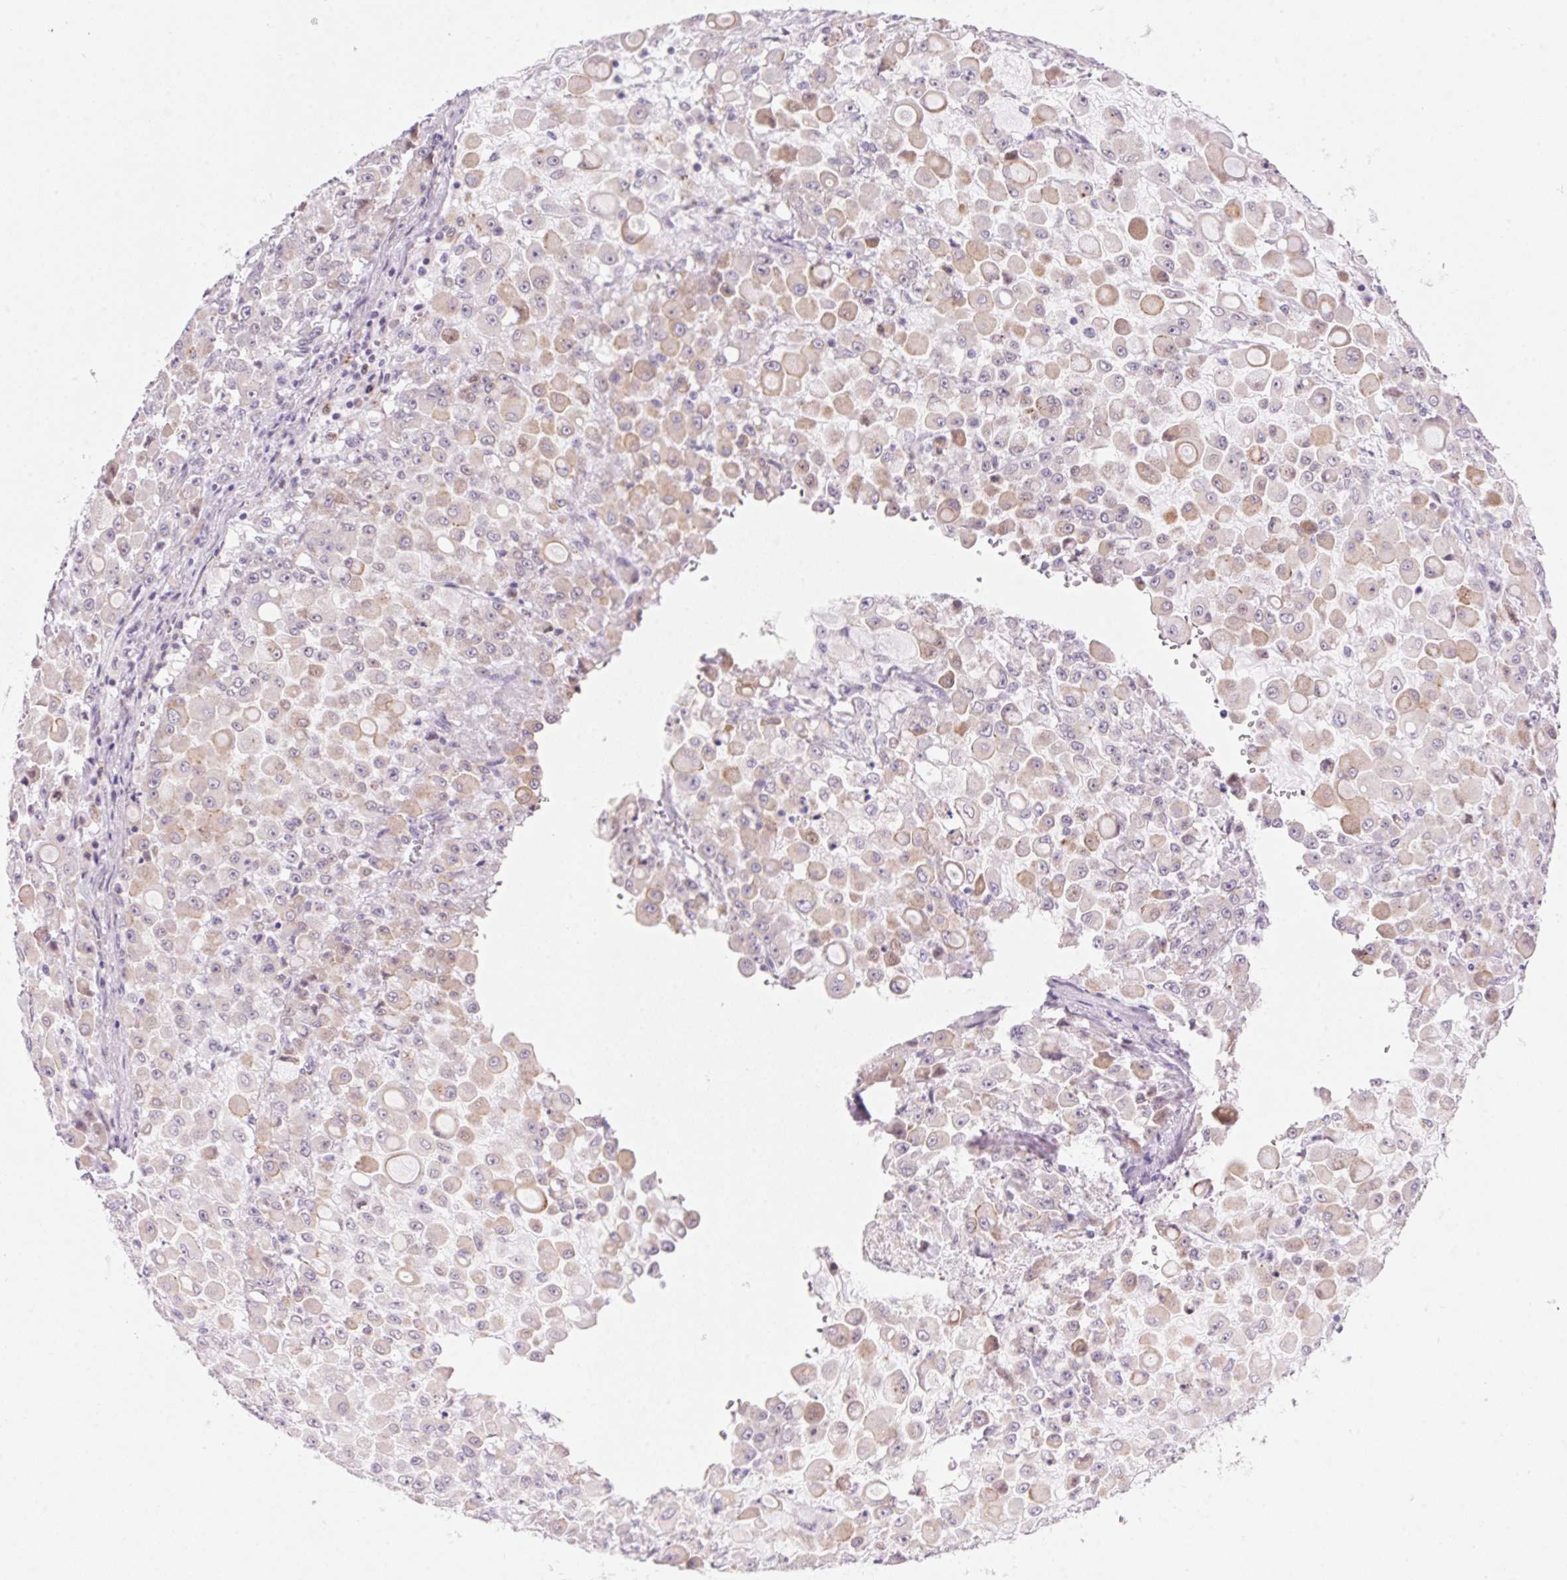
{"staining": {"intensity": "weak", "quantity": "25%-75%", "location": "cytoplasmic/membranous"}, "tissue": "stomach cancer", "cell_type": "Tumor cells", "image_type": "cancer", "snomed": [{"axis": "morphology", "description": "Adenocarcinoma, NOS"}, {"axis": "topography", "description": "Stomach"}], "caption": "A high-resolution micrograph shows IHC staining of stomach cancer, which displays weak cytoplasmic/membranous staining in approximately 25%-75% of tumor cells. (Brightfield microscopy of DAB IHC at high magnification).", "gene": "TEKT1", "patient": {"sex": "female", "age": 76}}